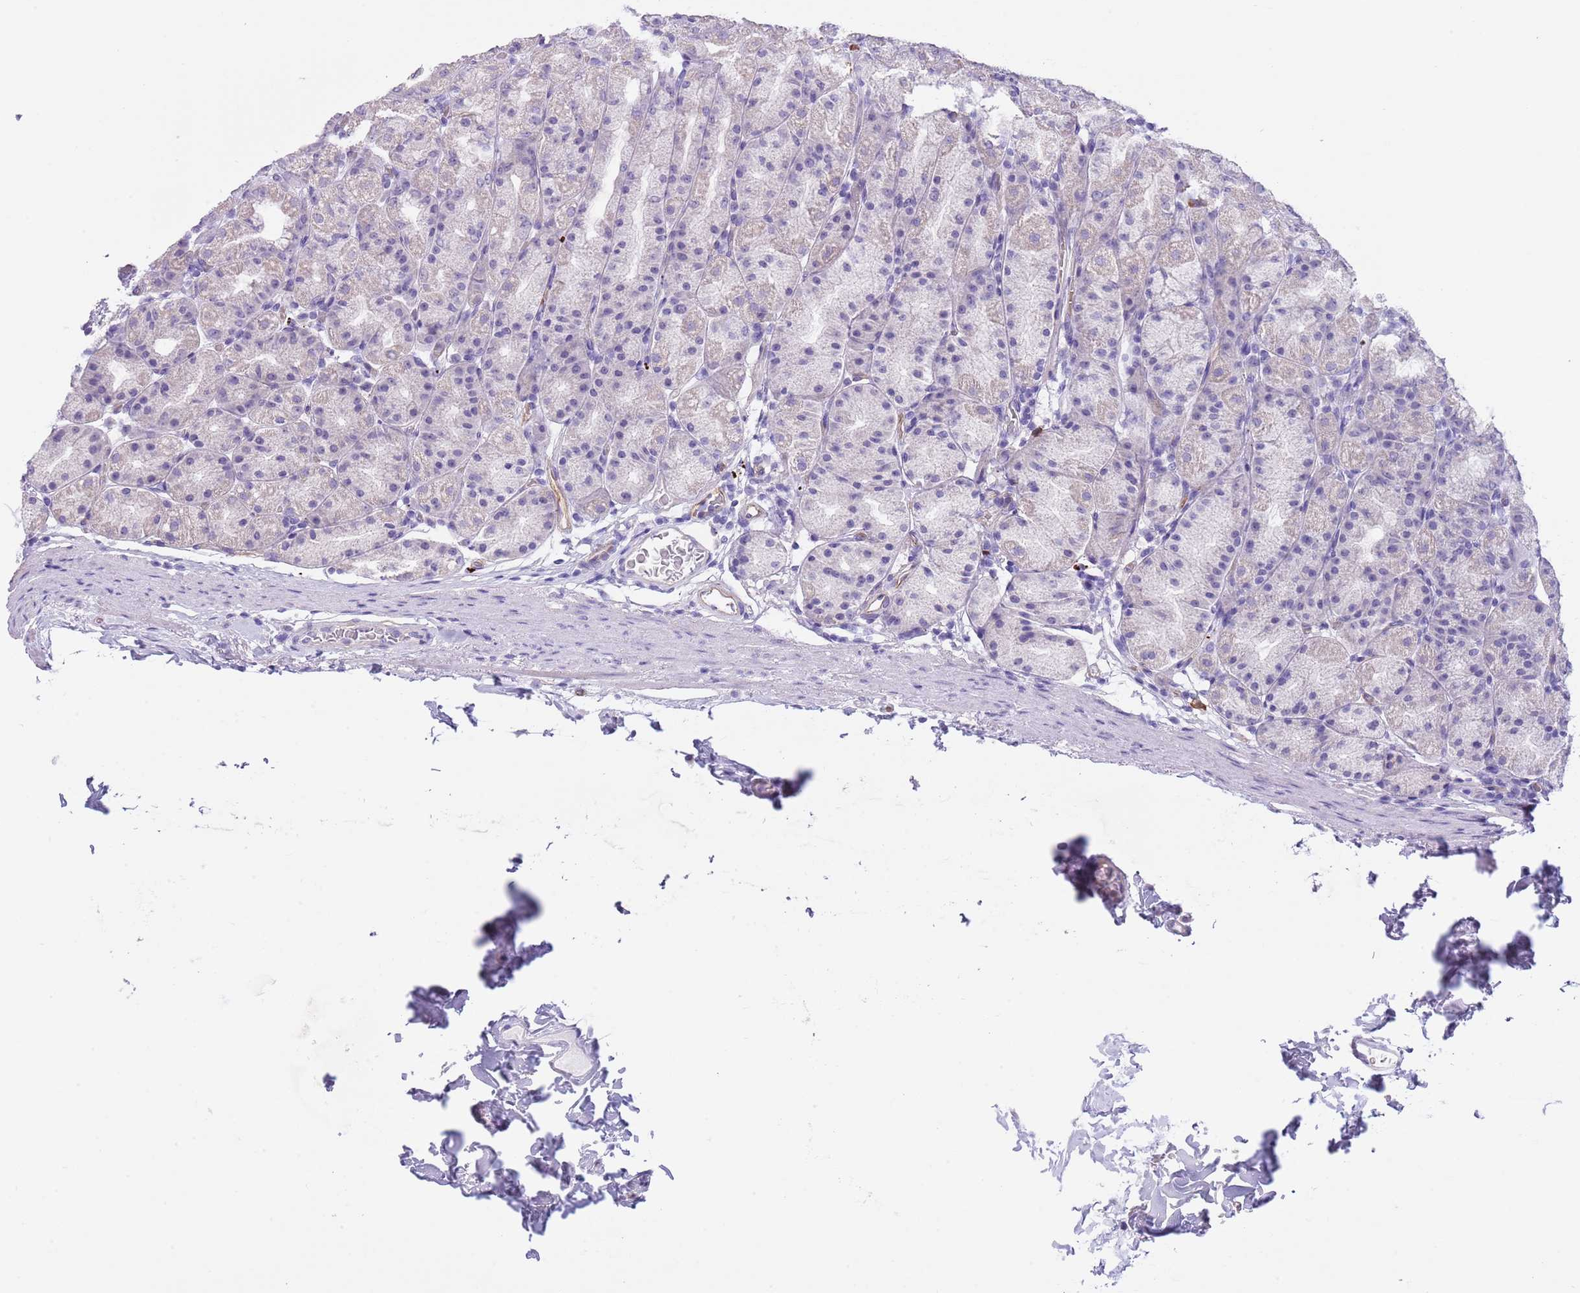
{"staining": {"intensity": "negative", "quantity": "none", "location": "none"}, "tissue": "stomach", "cell_type": "Glandular cells", "image_type": "normal", "snomed": [{"axis": "morphology", "description": "Normal tissue, NOS"}, {"axis": "topography", "description": "Stomach, upper"}], "caption": "Glandular cells show no significant protein expression in benign stomach. The staining was performed using DAB (3,3'-diaminobenzidine) to visualize the protein expression in brown, while the nuclei were stained in blue with hematoxylin (Magnification: 20x).", "gene": "TSGA13", "patient": {"sex": "male", "age": 68}}